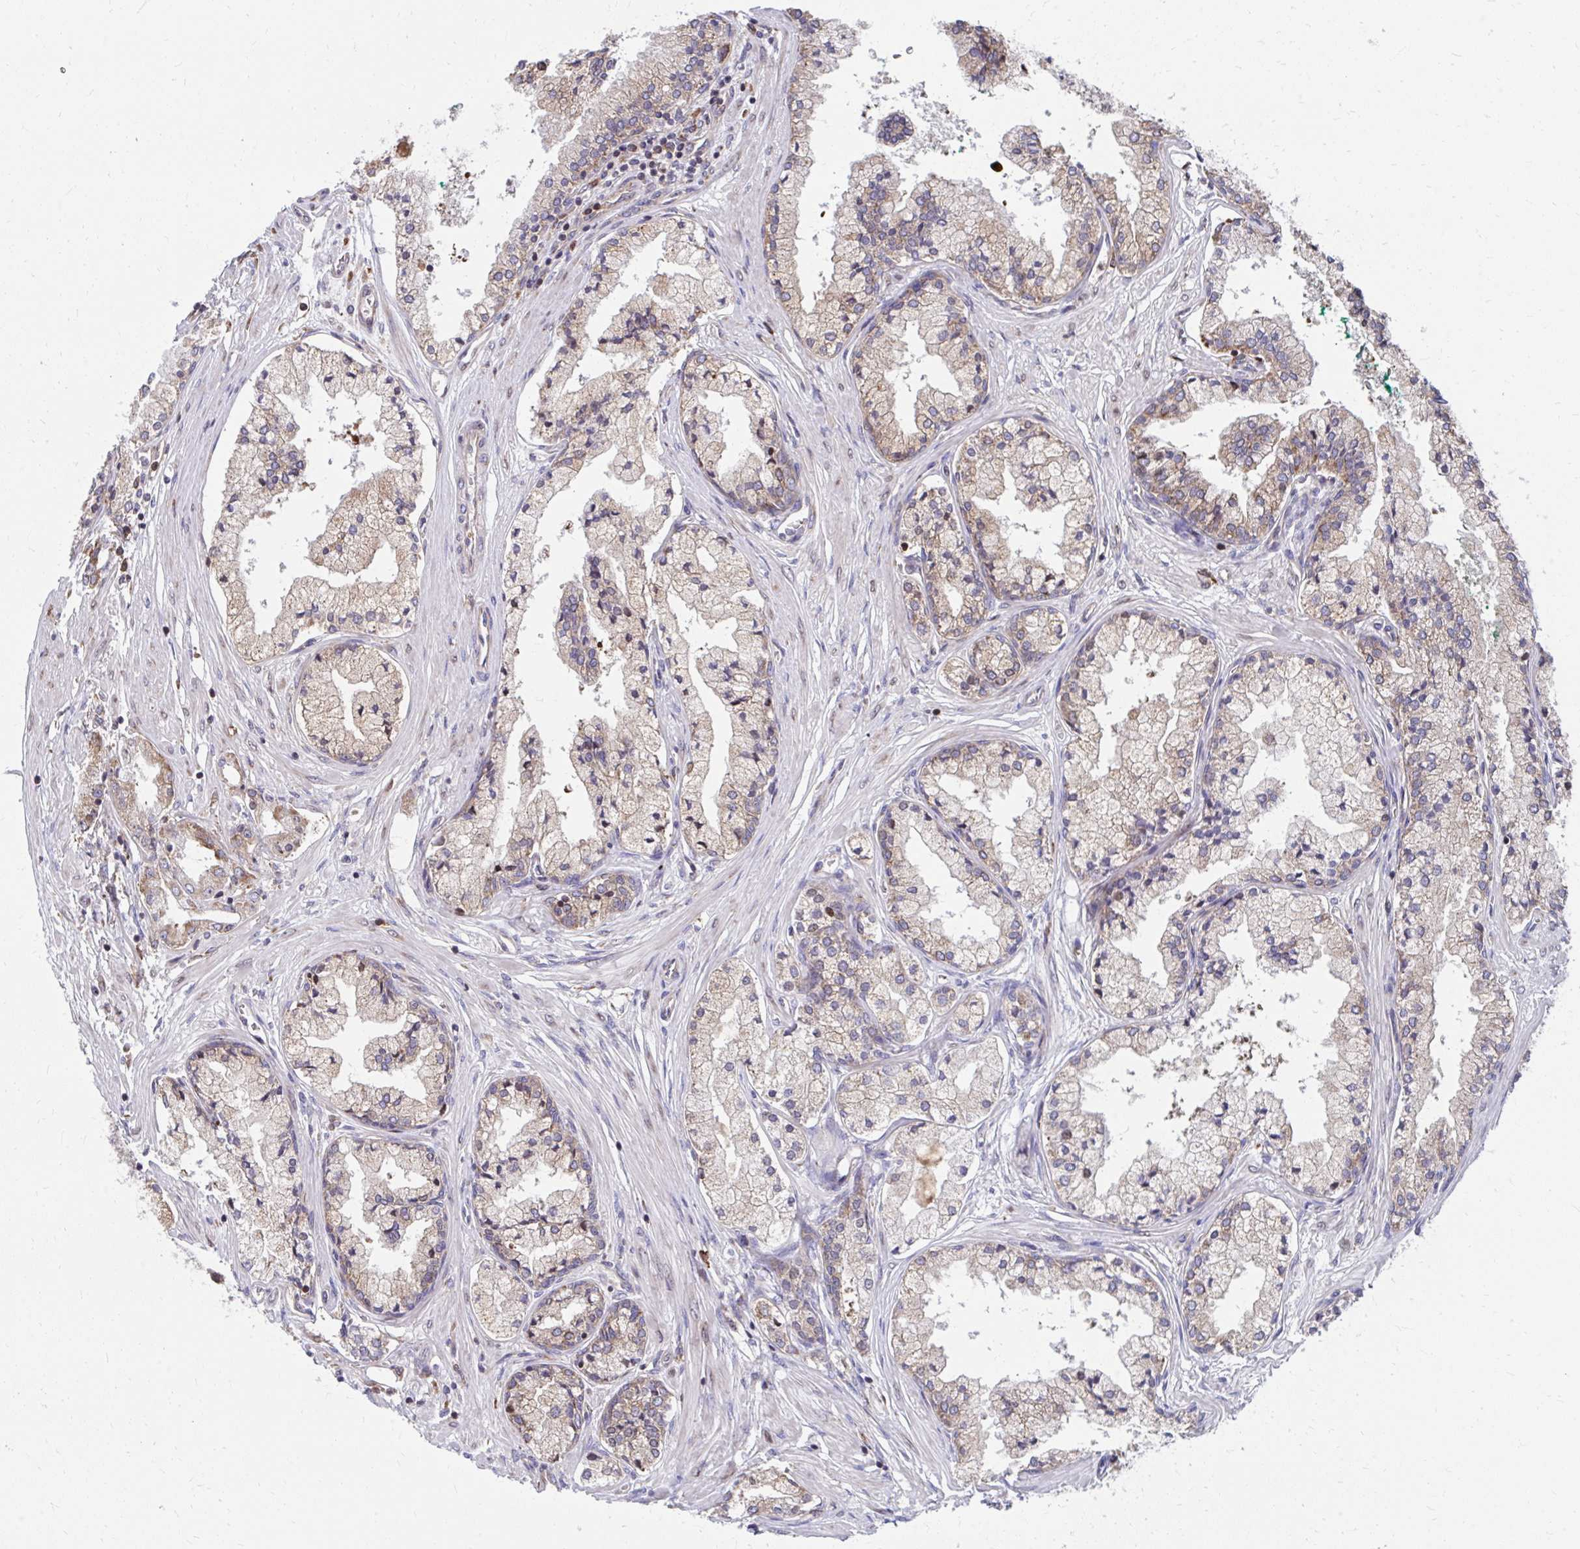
{"staining": {"intensity": "weak", "quantity": ">75%", "location": "cytoplasmic/membranous"}, "tissue": "prostate cancer", "cell_type": "Tumor cells", "image_type": "cancer", "snomed": [{"axis": "morphology", "description": "Adenocarcinoma, High grade"}, {"axis": "topography", "description": "Prostate"}], "caption": "Immunohistochemical staining of high-grade adenocarcinoma (prostate) reveals low levels of weak cytoplasmic/membranous protein staining in about >75% of tumor cells. Using DAB (brown) and hematoxylin (blue) stains, captured at high magnification using brightfield microscopy.", "gene": "ZNF778", "patient": {"sex": "male", "age": 66}}